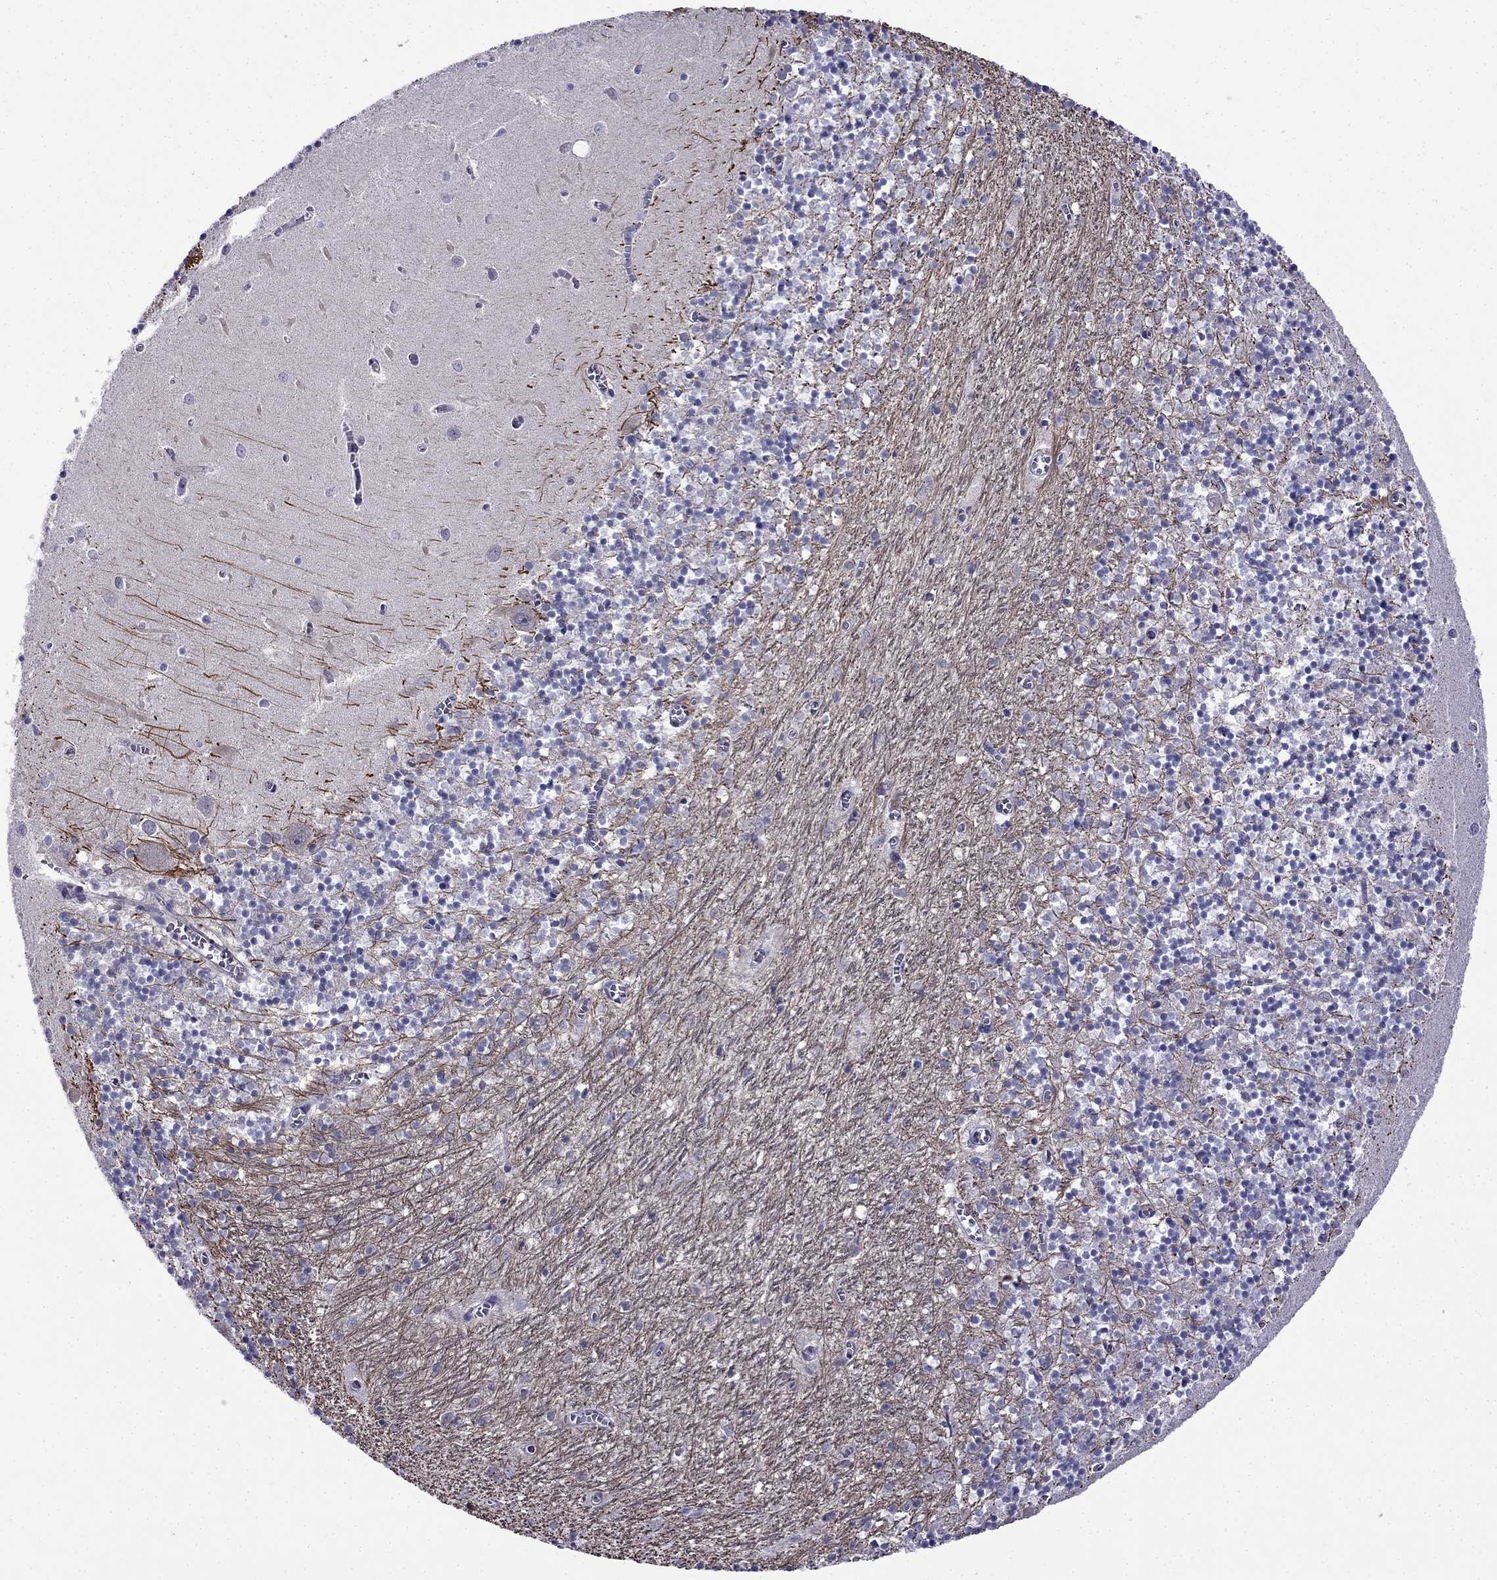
{"staining": {"intensity": "negative", "quantity": "none", "location": "none"}, "tissue": "cerebellum", "cell_type": "Cells in granular layer", "image_type": "normal", "snomed": [{"axis": "morphology", "description": "Normal tissue, NOS"}, {"axis": "topography", "description": "Cerebellum"}], "caption": "High magnification brightfield microscopy of unremarkable cerebellum stained with DAB (3,3'-diaminobenzidine) (brown) and counterstained with hematoxylin (blue): cells in granular layer show no significant positivity. The staining is performed using DAB (3,3'-diaminobenzidine) brown chromogen with nuclei counter-stained in using hematoxylin.", "gene": "PI16", "patient": {"sex": "female", "age": 64}}